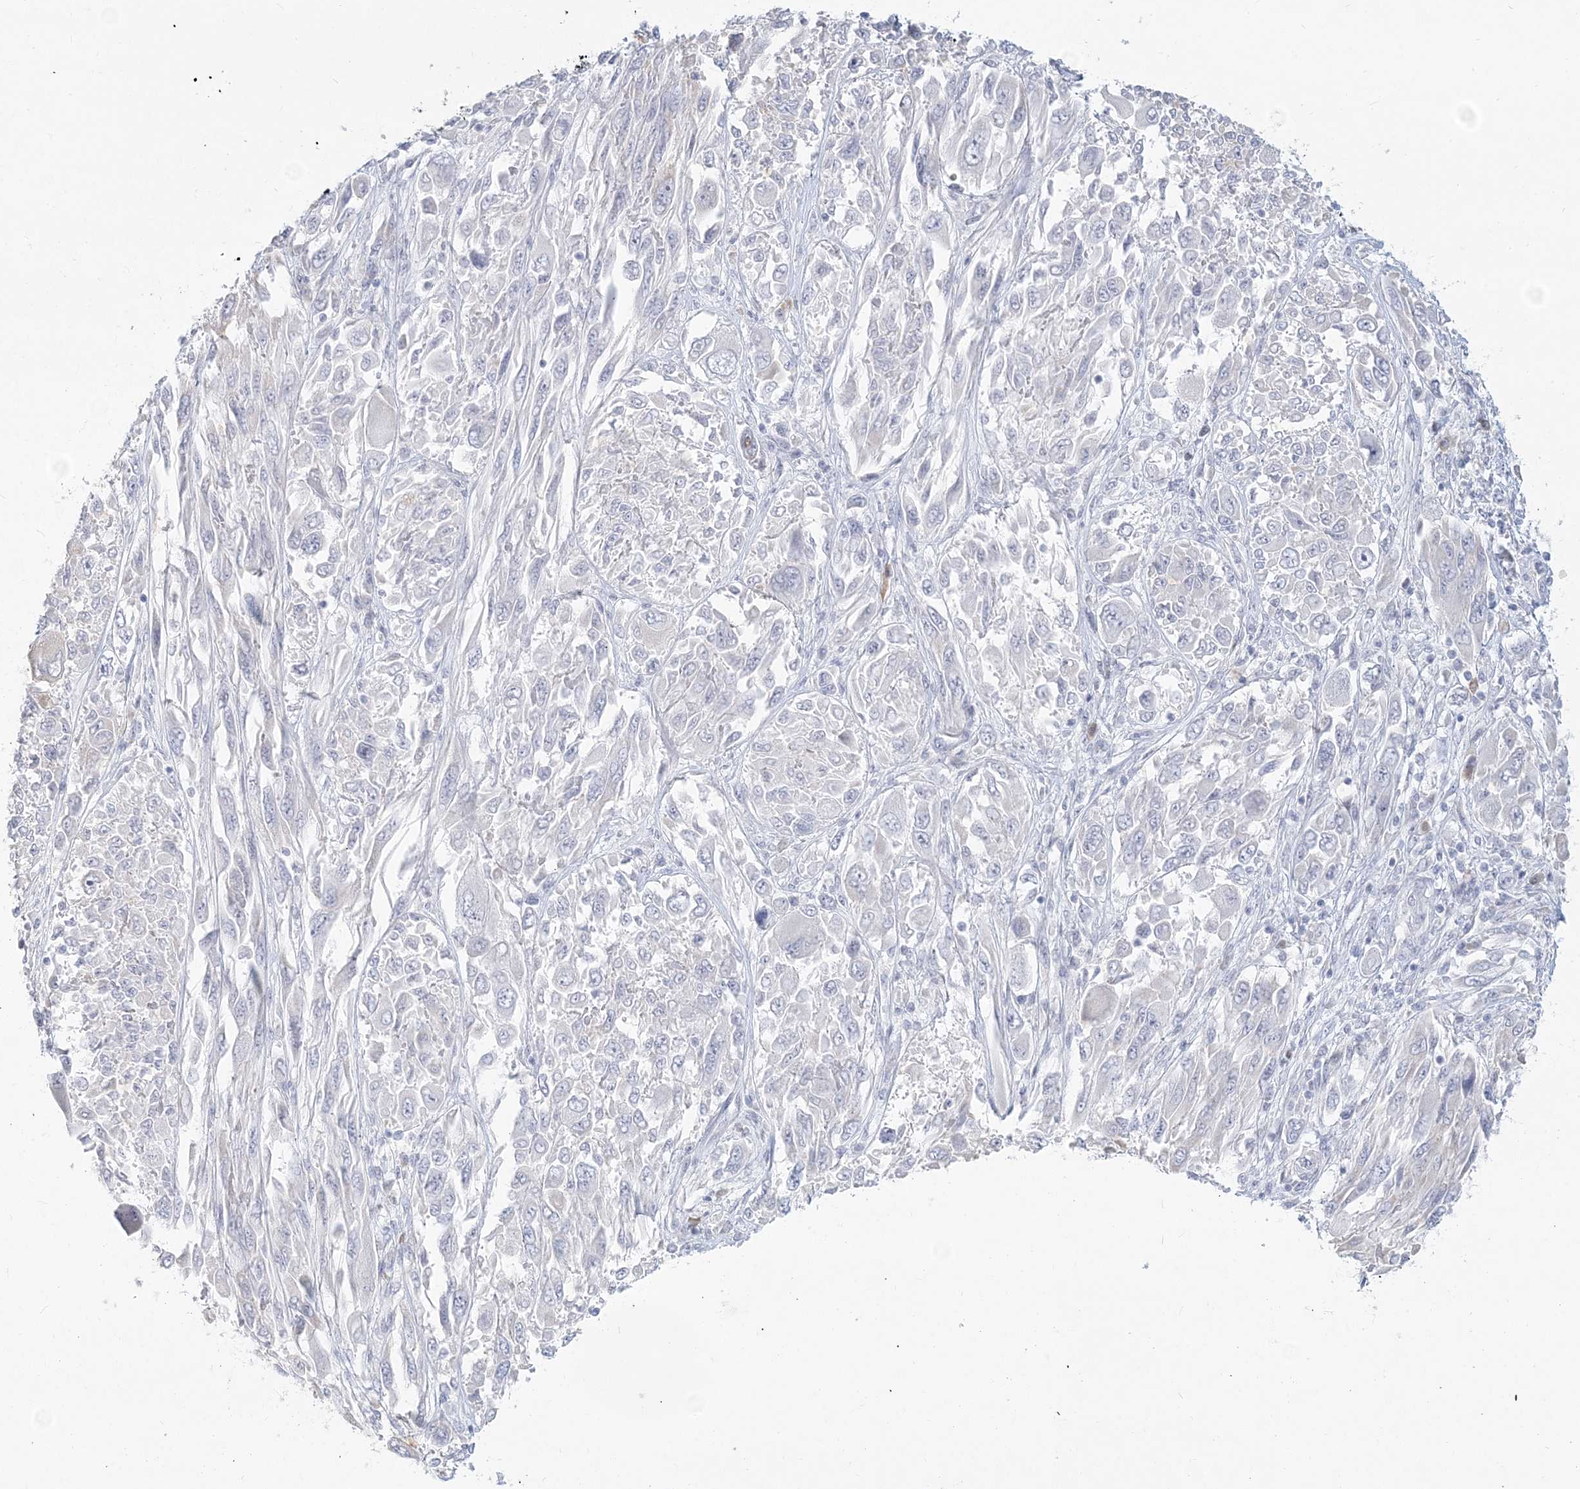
{"staining": {"intensity": "negative", "quantity": "none", "location": "none"}, "tissue": "melanoma", "cell_type": "Tumor cells", "image_type": "cancer", "snomed": [{"axis": "morphology", "description": "Malignant melanoma, NOS"}, {"axis": "topography", "description": "Skin"}], "caption": "A photomicrograph of human melanoma is negative for staining in tumor cells.", "gene": "CSN1S1", "patient": {"sex": "female", "age": 91}}